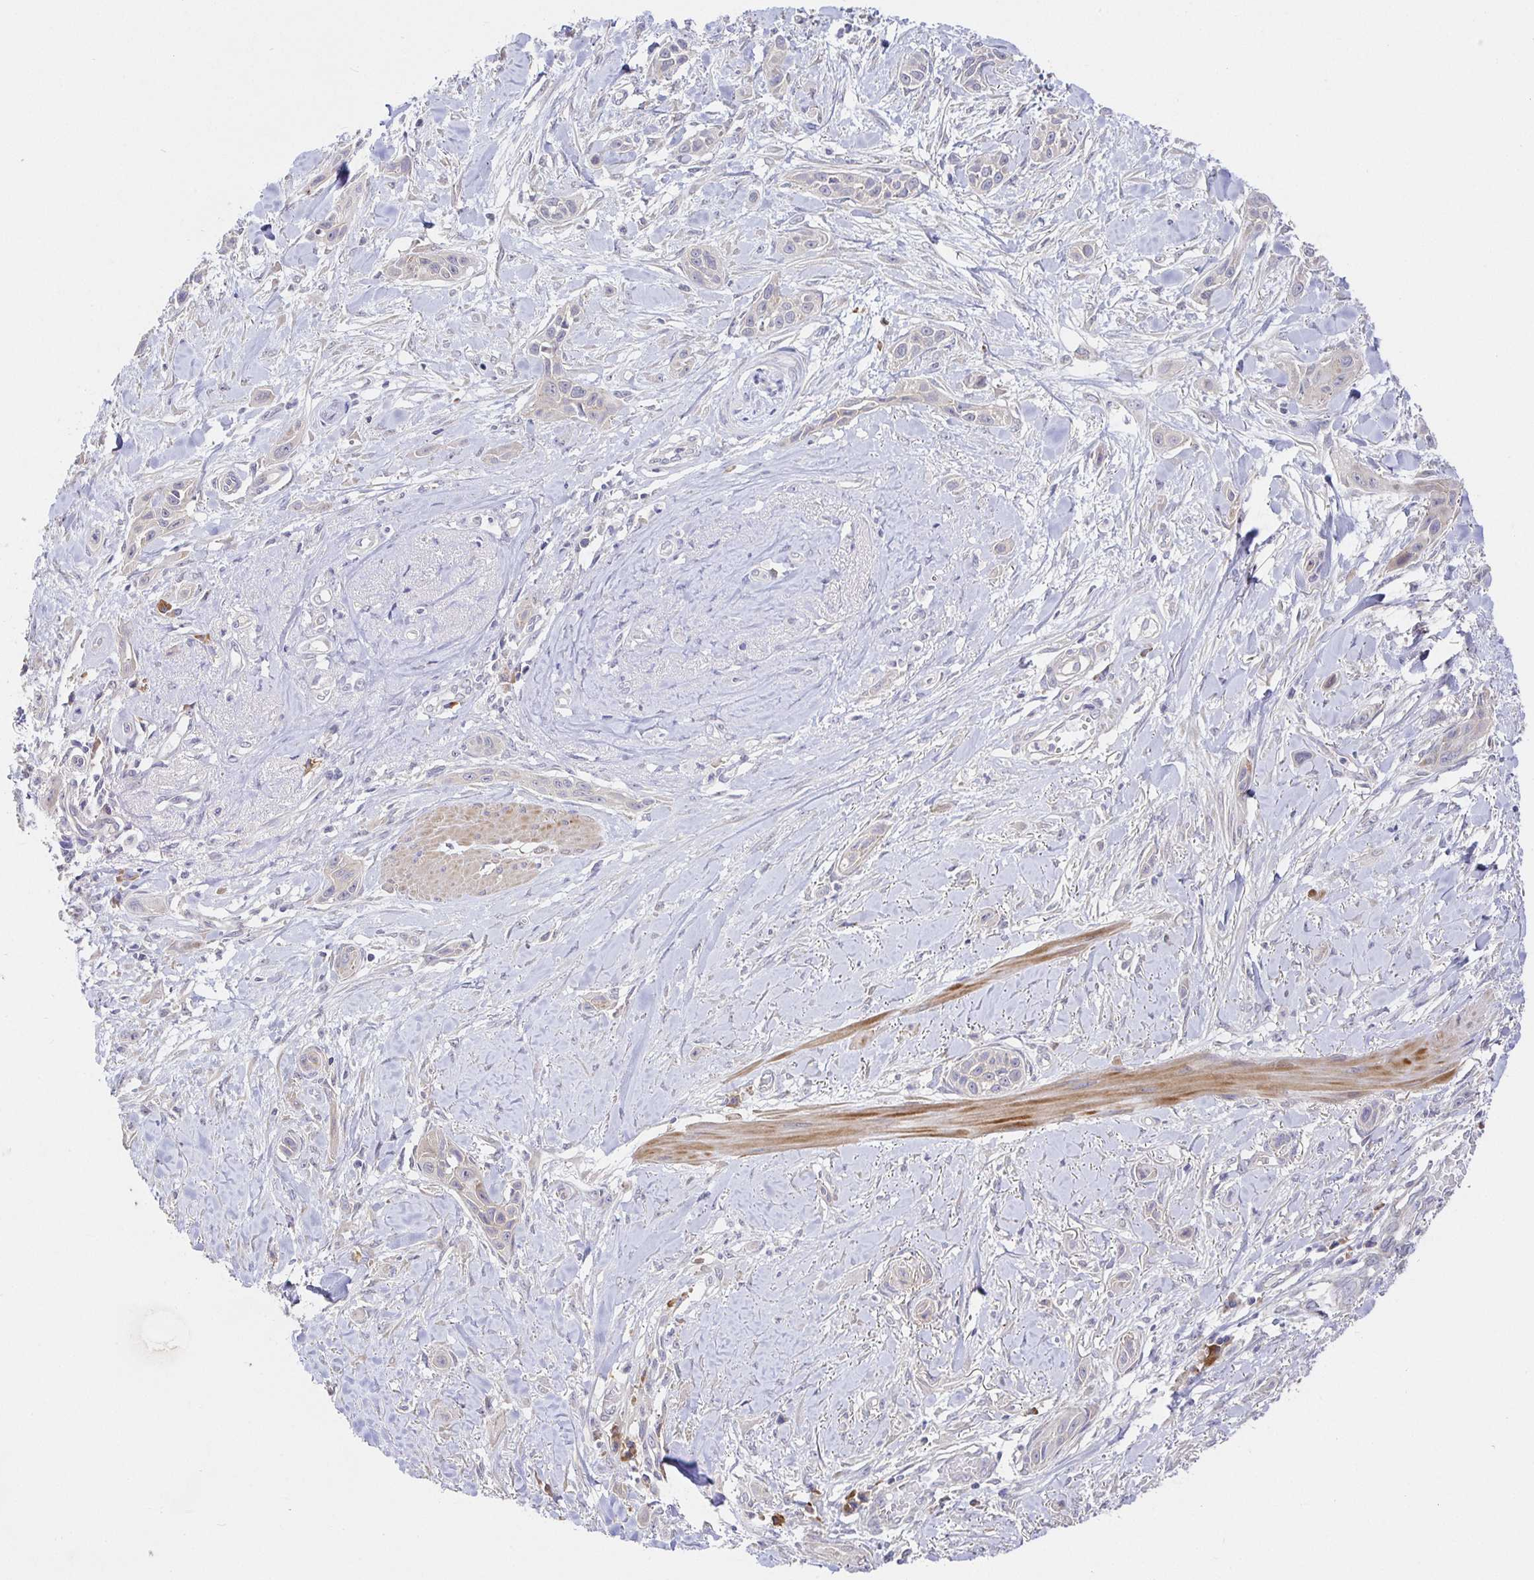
{"staining": {"intensity": "negative", "quantity": "none", "location": "none"}, "tissue": "skin cancer", "cell_type": "Tumor cells", "image_type": "cancer", "snomed": [{"axis": "morphology", "description": "Squamous cell carcinoma, NOS"}, {"axis": "topography", "description": "Skin"}], "caption": "A high-resolution photomicrograph shows IHC staining of squamous cell carcinoma (skin), which reveals no significant positivity in tumor cells. (DAB IHC, high magnification).", "gene": "ZDHHC11", "patient": {"sex": "female", "age": 69}}